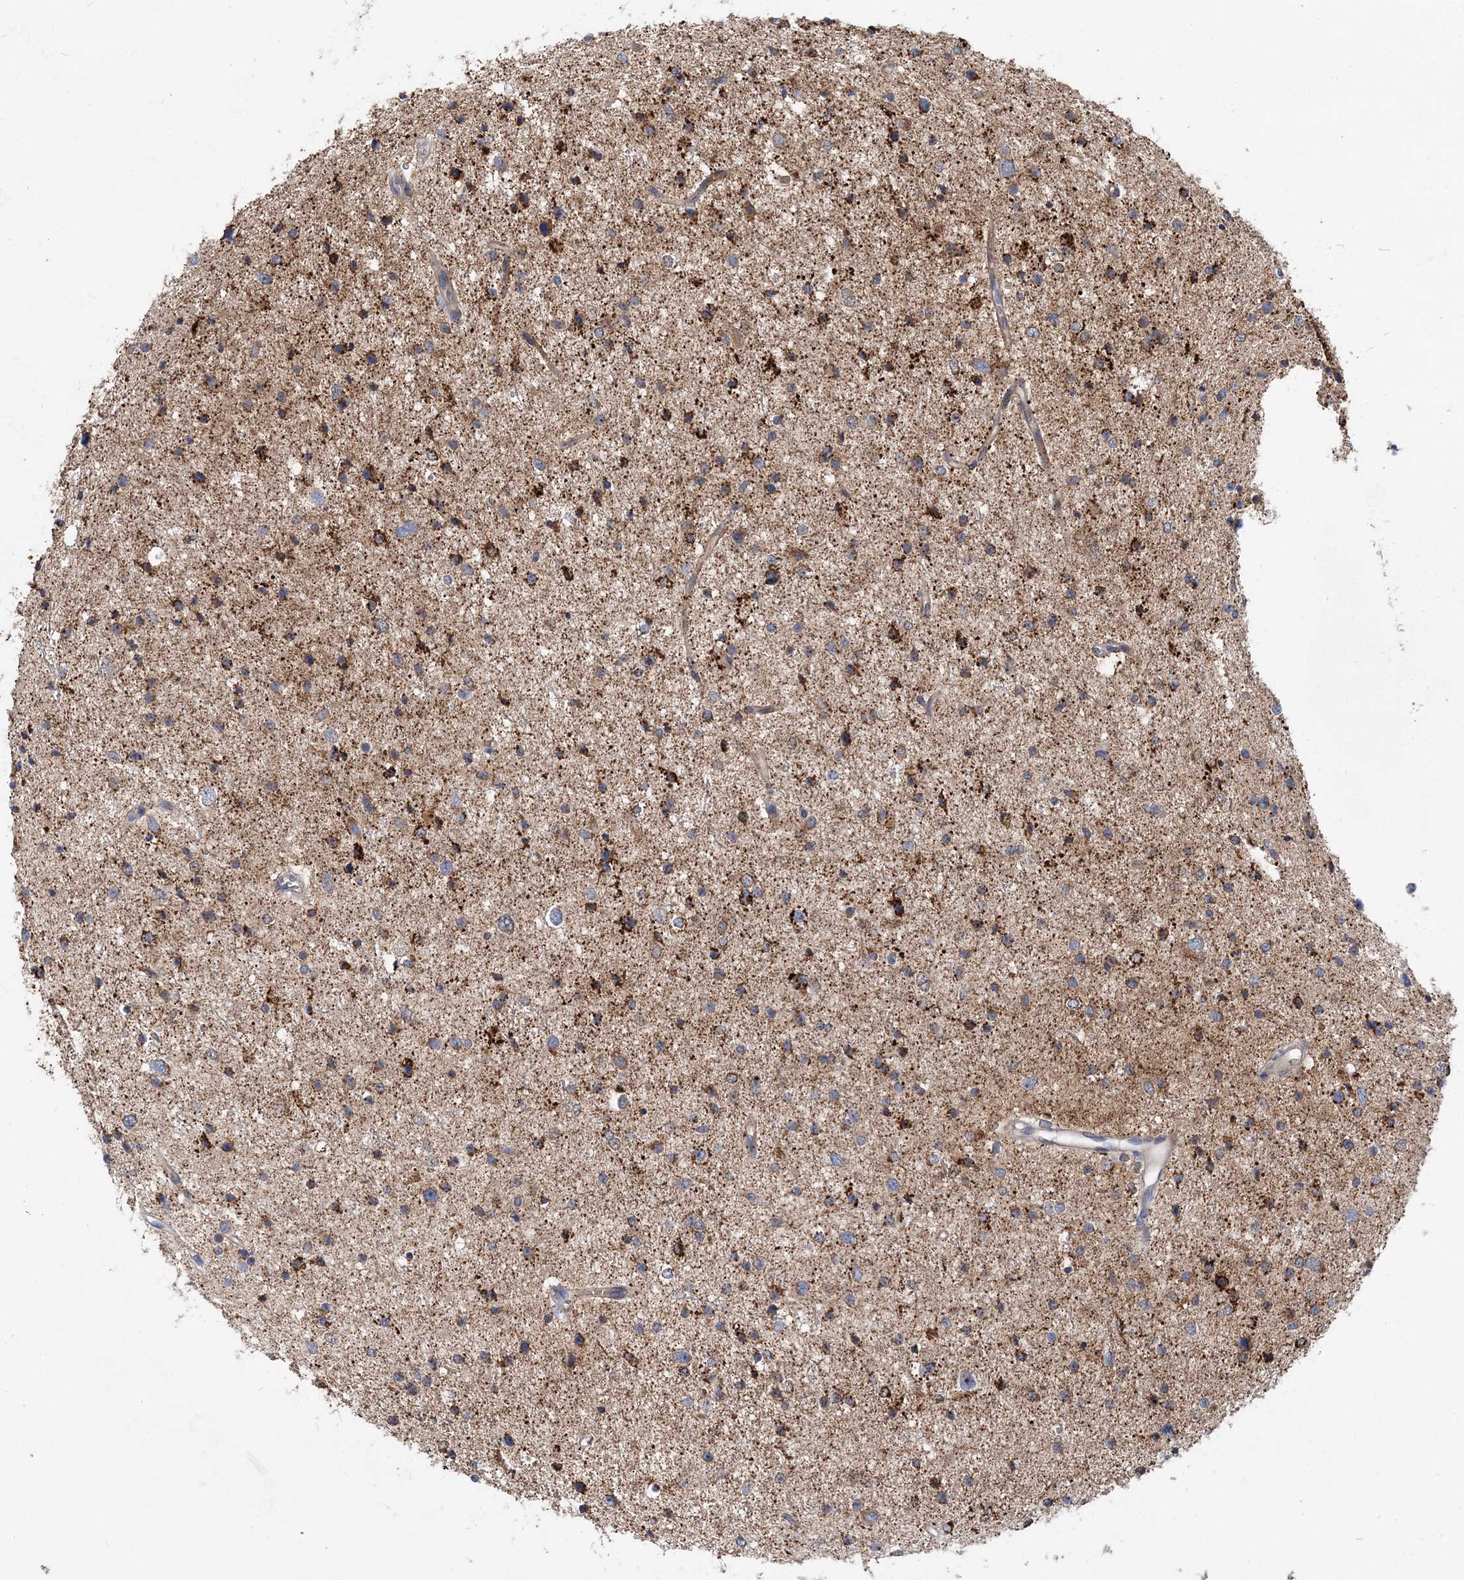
{"staining": {"intensity": "moderate", "quantity": ">75%", "location": "cytoplasmic/membranous"}, "tissue": "glioma", "cell_type": "Tumor cells", "image_type": "cancer", "snomed": [{"axis": "morphology", "description": "Glioma, malignant, Low grade"}, {"axis": "topography", "description": "Brain"}], "caption": "Approximately >75% of tumor cells in malignant low-grade glioma exhibit moderate cytoplasmic/membranous protein staining as visualized by brown immunohistochemical staining.", "gene": "TRAPPC13", "patient": {"sex": "female", "age": 37}}